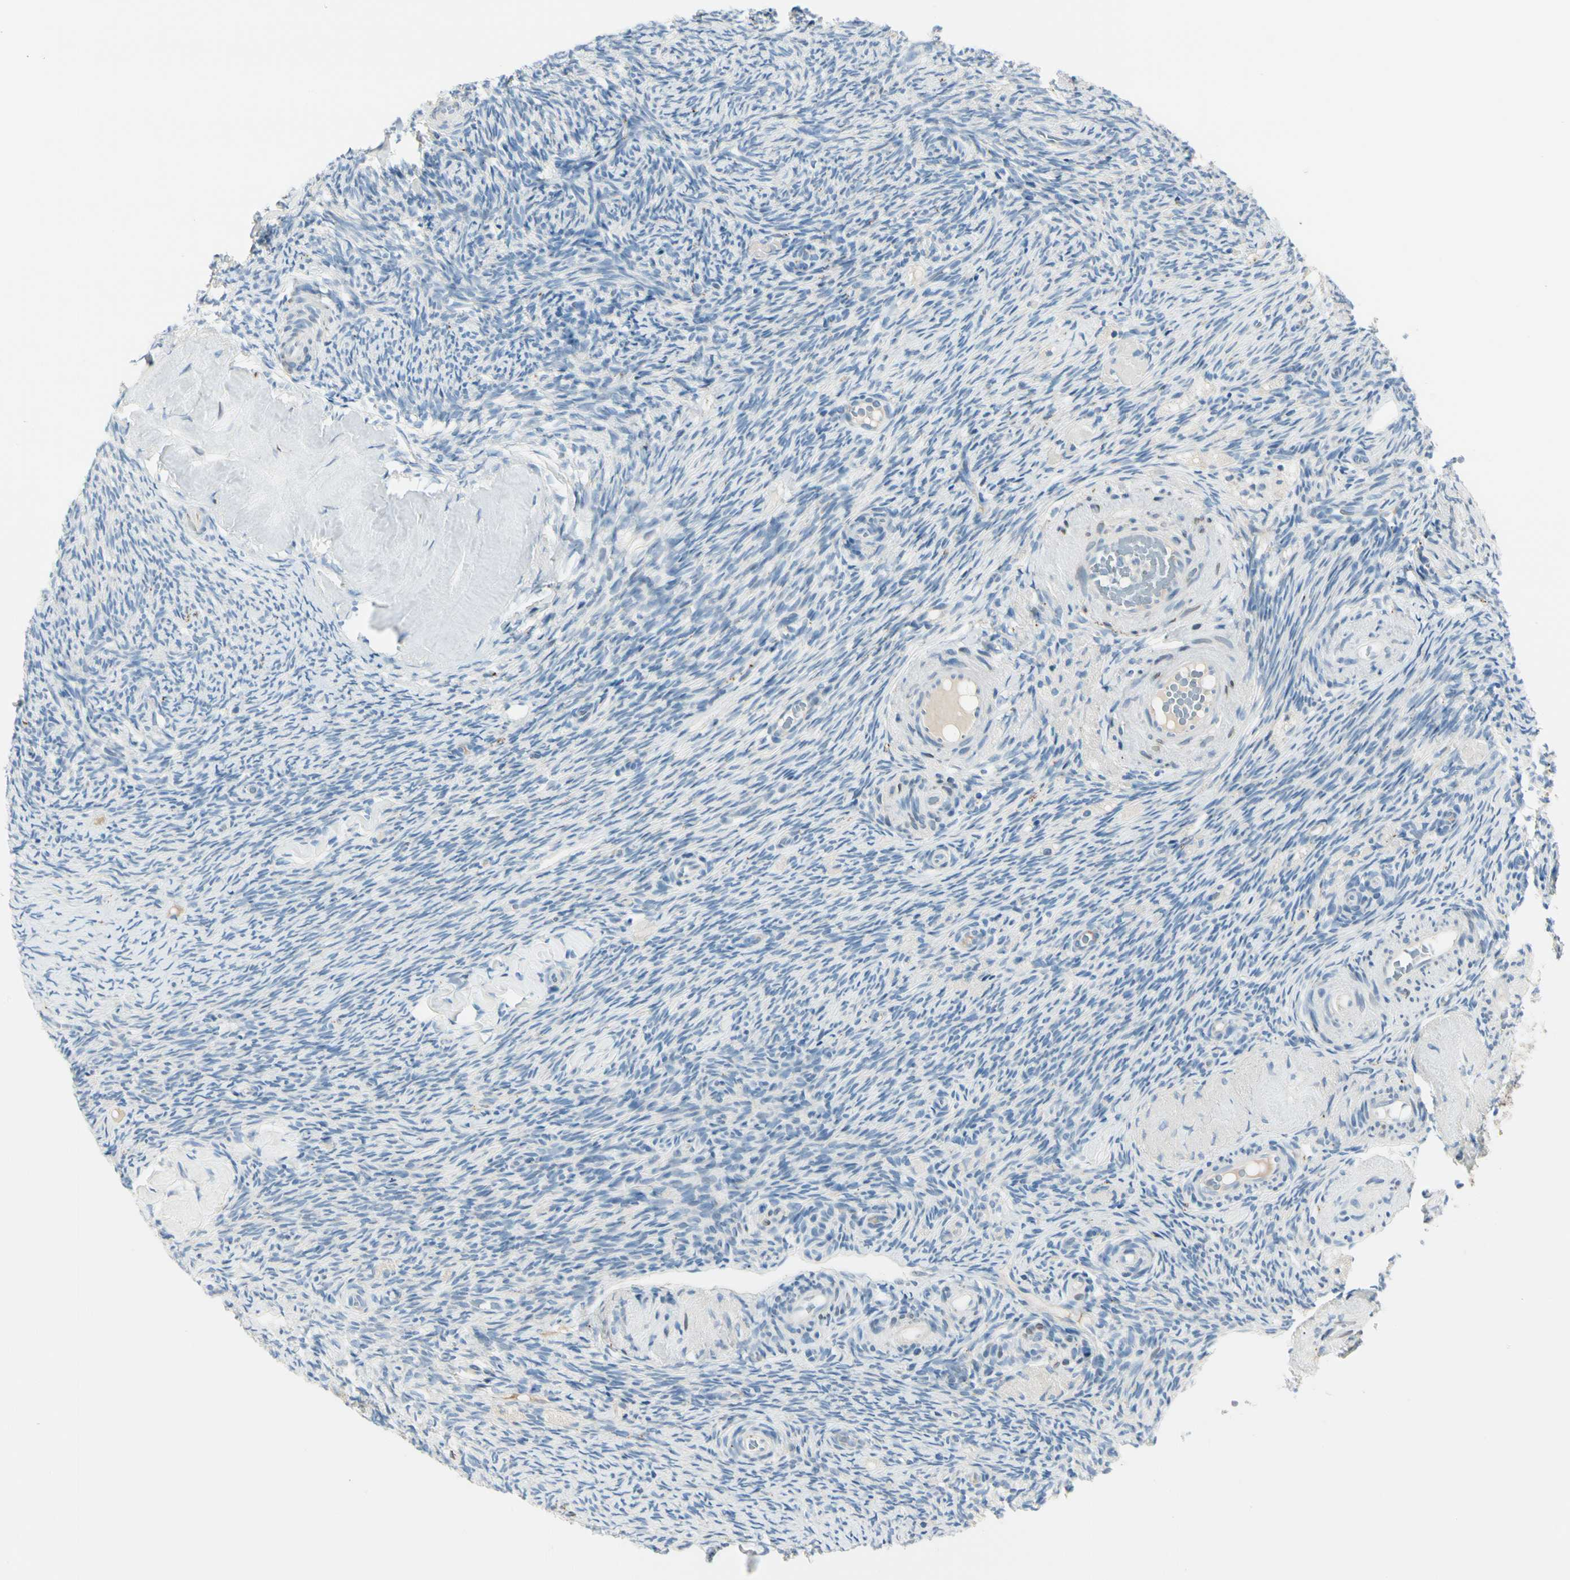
{"staining": {"intensity": "negative", "quantity": "none", "location": "none"}, "tissue": "ovary", "cell_type": "Follicle cells", "image_type": "normal", "snomed": [{"axis": "morphology", "description": "Normal tissue, NOS"}, {"axis": "topography", "description": "Ovary"}], "caption": "Immunohistochemistry histopathology image of benign ovary: ovary stained with DAB exhibits no significant protein expression in follicle cells. (Brightfield microscopy of DAB immunohistochemistry at high magnification).", "gene": "SLC6A15", "patient": {"sex": "female", "age": 60}}